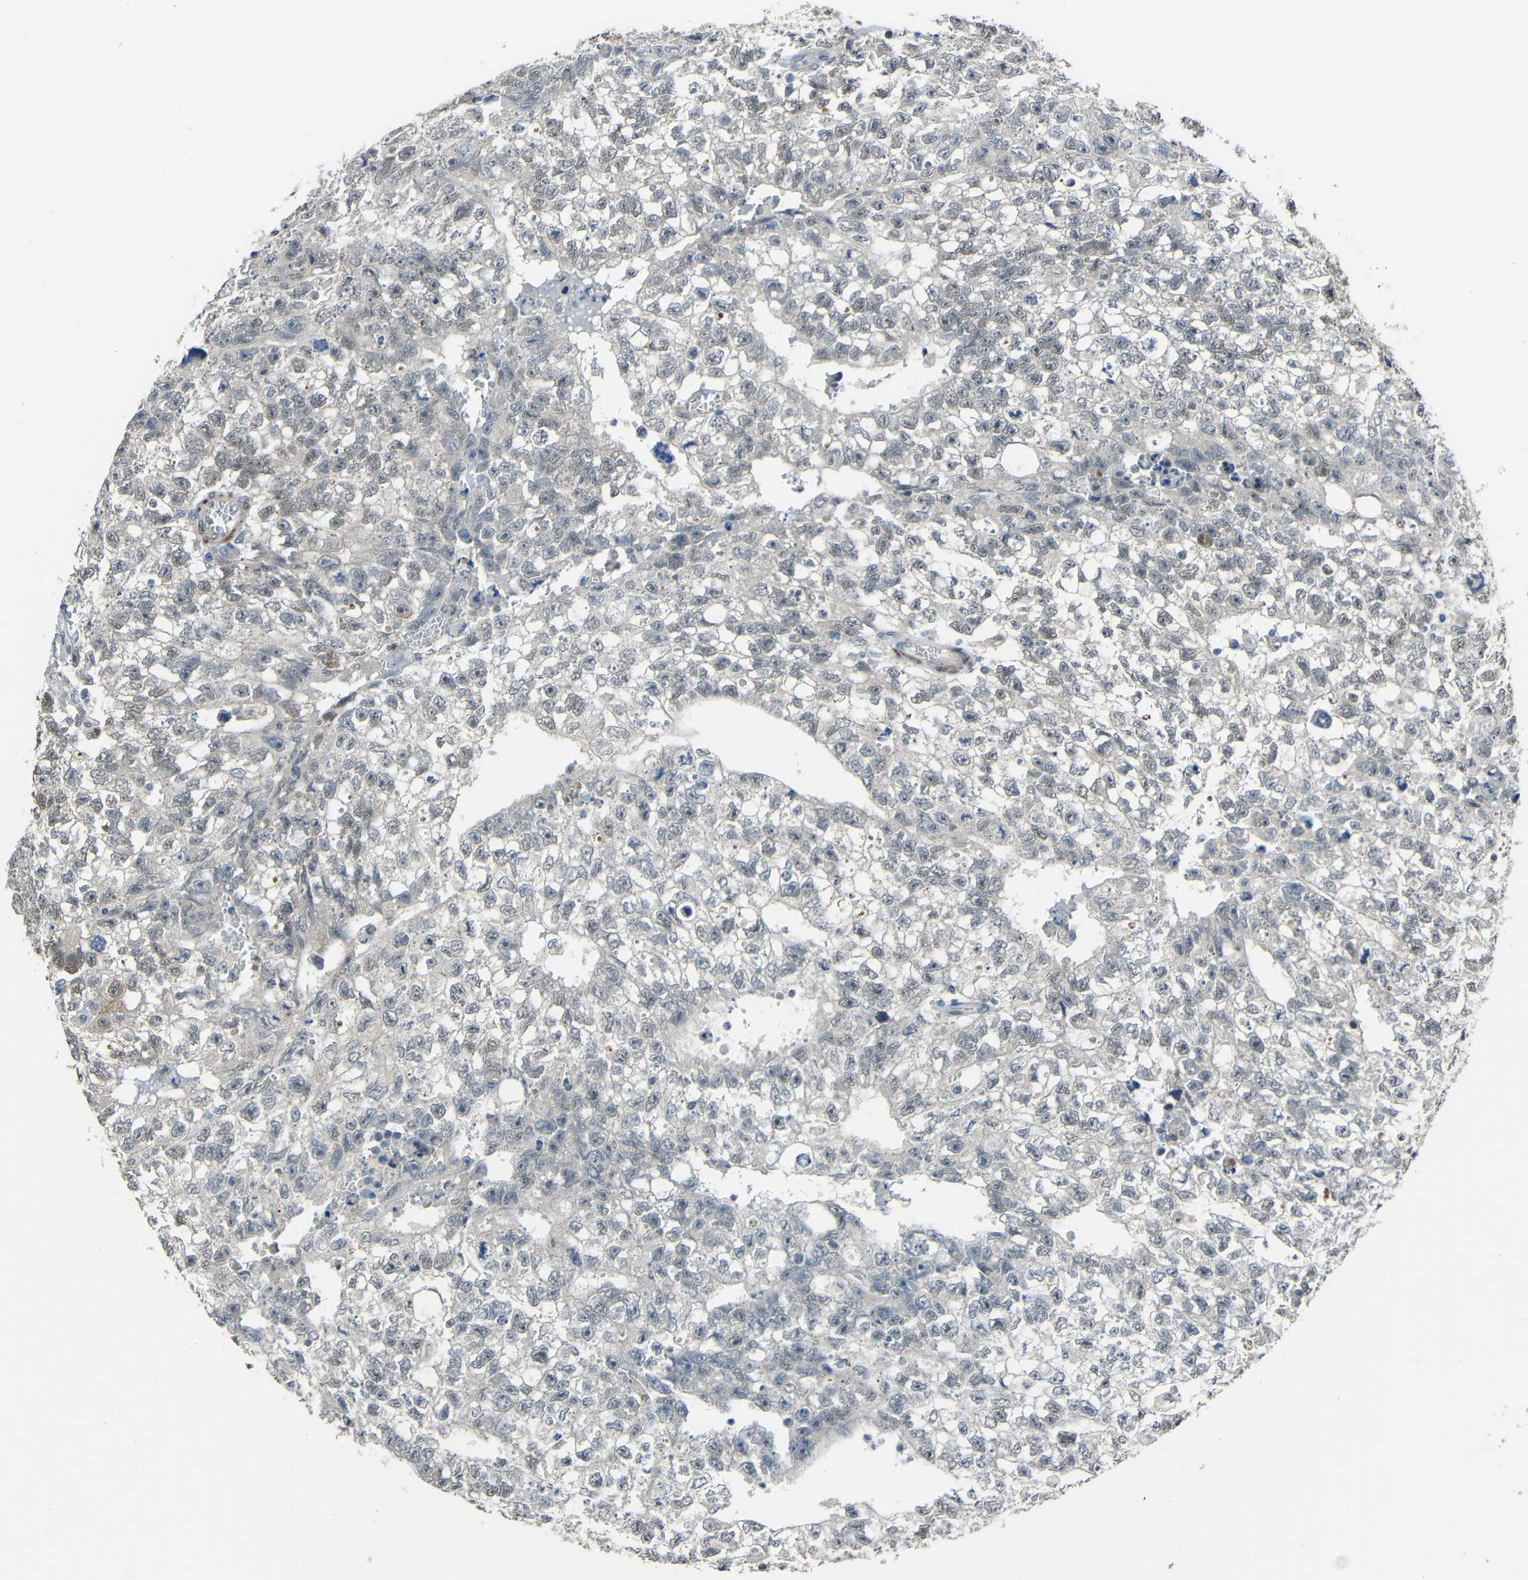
{"staining": {"intensity": "negative", "quantity": "none", "location": "none"}, "tissue": "testis cancer", "cell_type": "Tumor cells", "image_type": "cancer", "snomed": [{"axis": "morphology", "description": "Seminoma, NOS"}, {"axis": "morphology", "description": "Carcinoma, Embryonal, NOS"}, {"axis": "topography", "description": "Testis"}], "caption": "Immunohistochemistry of testis seminoma shows no positivity in tumor cells.", "gene": "STBD1", "patient": {"sex": "male", "age": 38}}